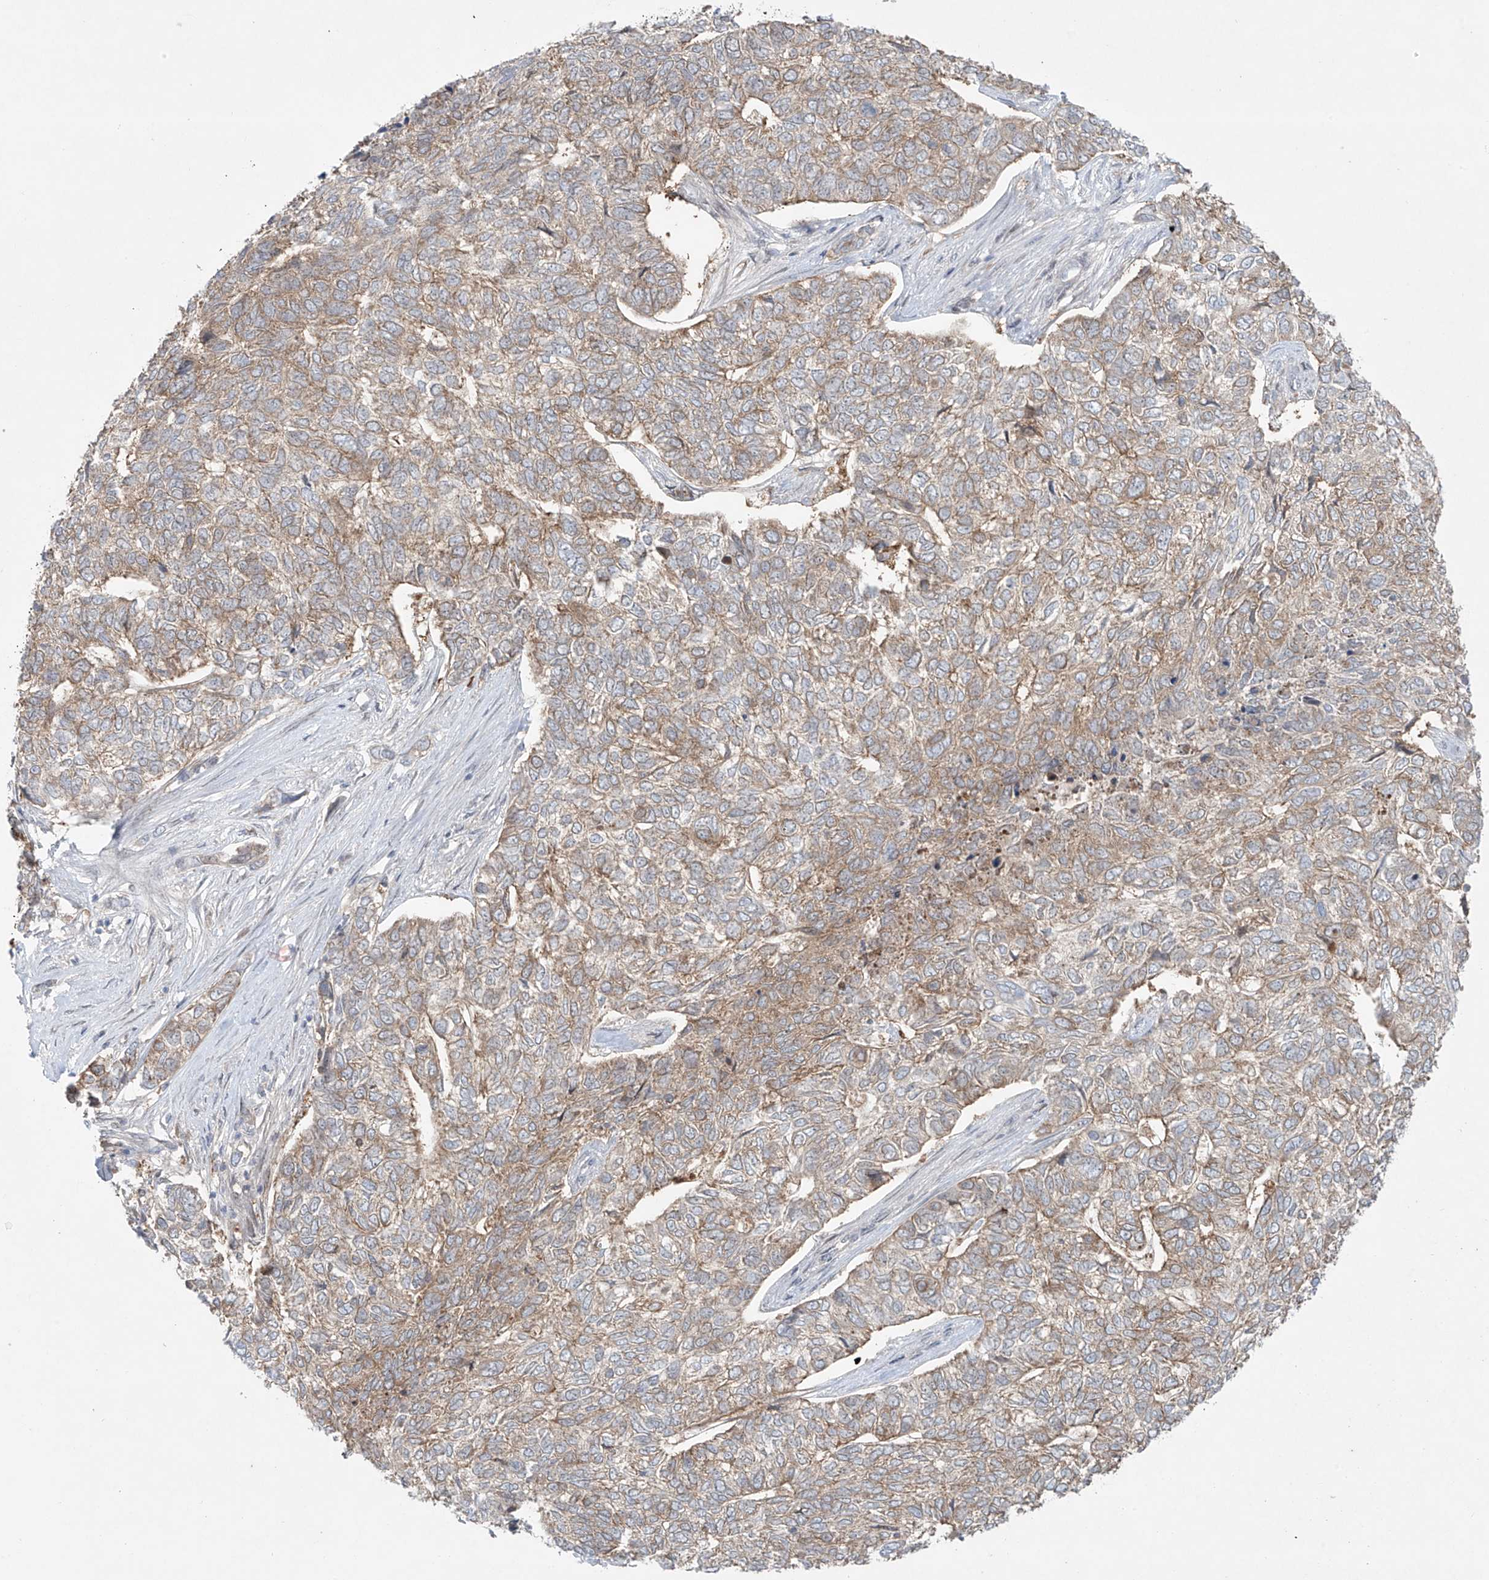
{"staining": {"intensity": "moderate", "quantity": ">75%", "location": "cytoplasmic/membranous"}, "tissue": "skin cancer", "cell_type": "Tumor cells", "image_type": "cancer", "snomed": [{"axis": "morphology", "description": "Basal cell carcinoma"}, {"axis": "topography", "description": "Skin"}], "caption": "Basal cell carcinoma (skin) stained with a brown dye exhibits moderate cytoplasmic/membranous positive positivity in about >75% of tumor cells.", "gene": "PPAT", "patient": {"sex": "female", "age": 65}}